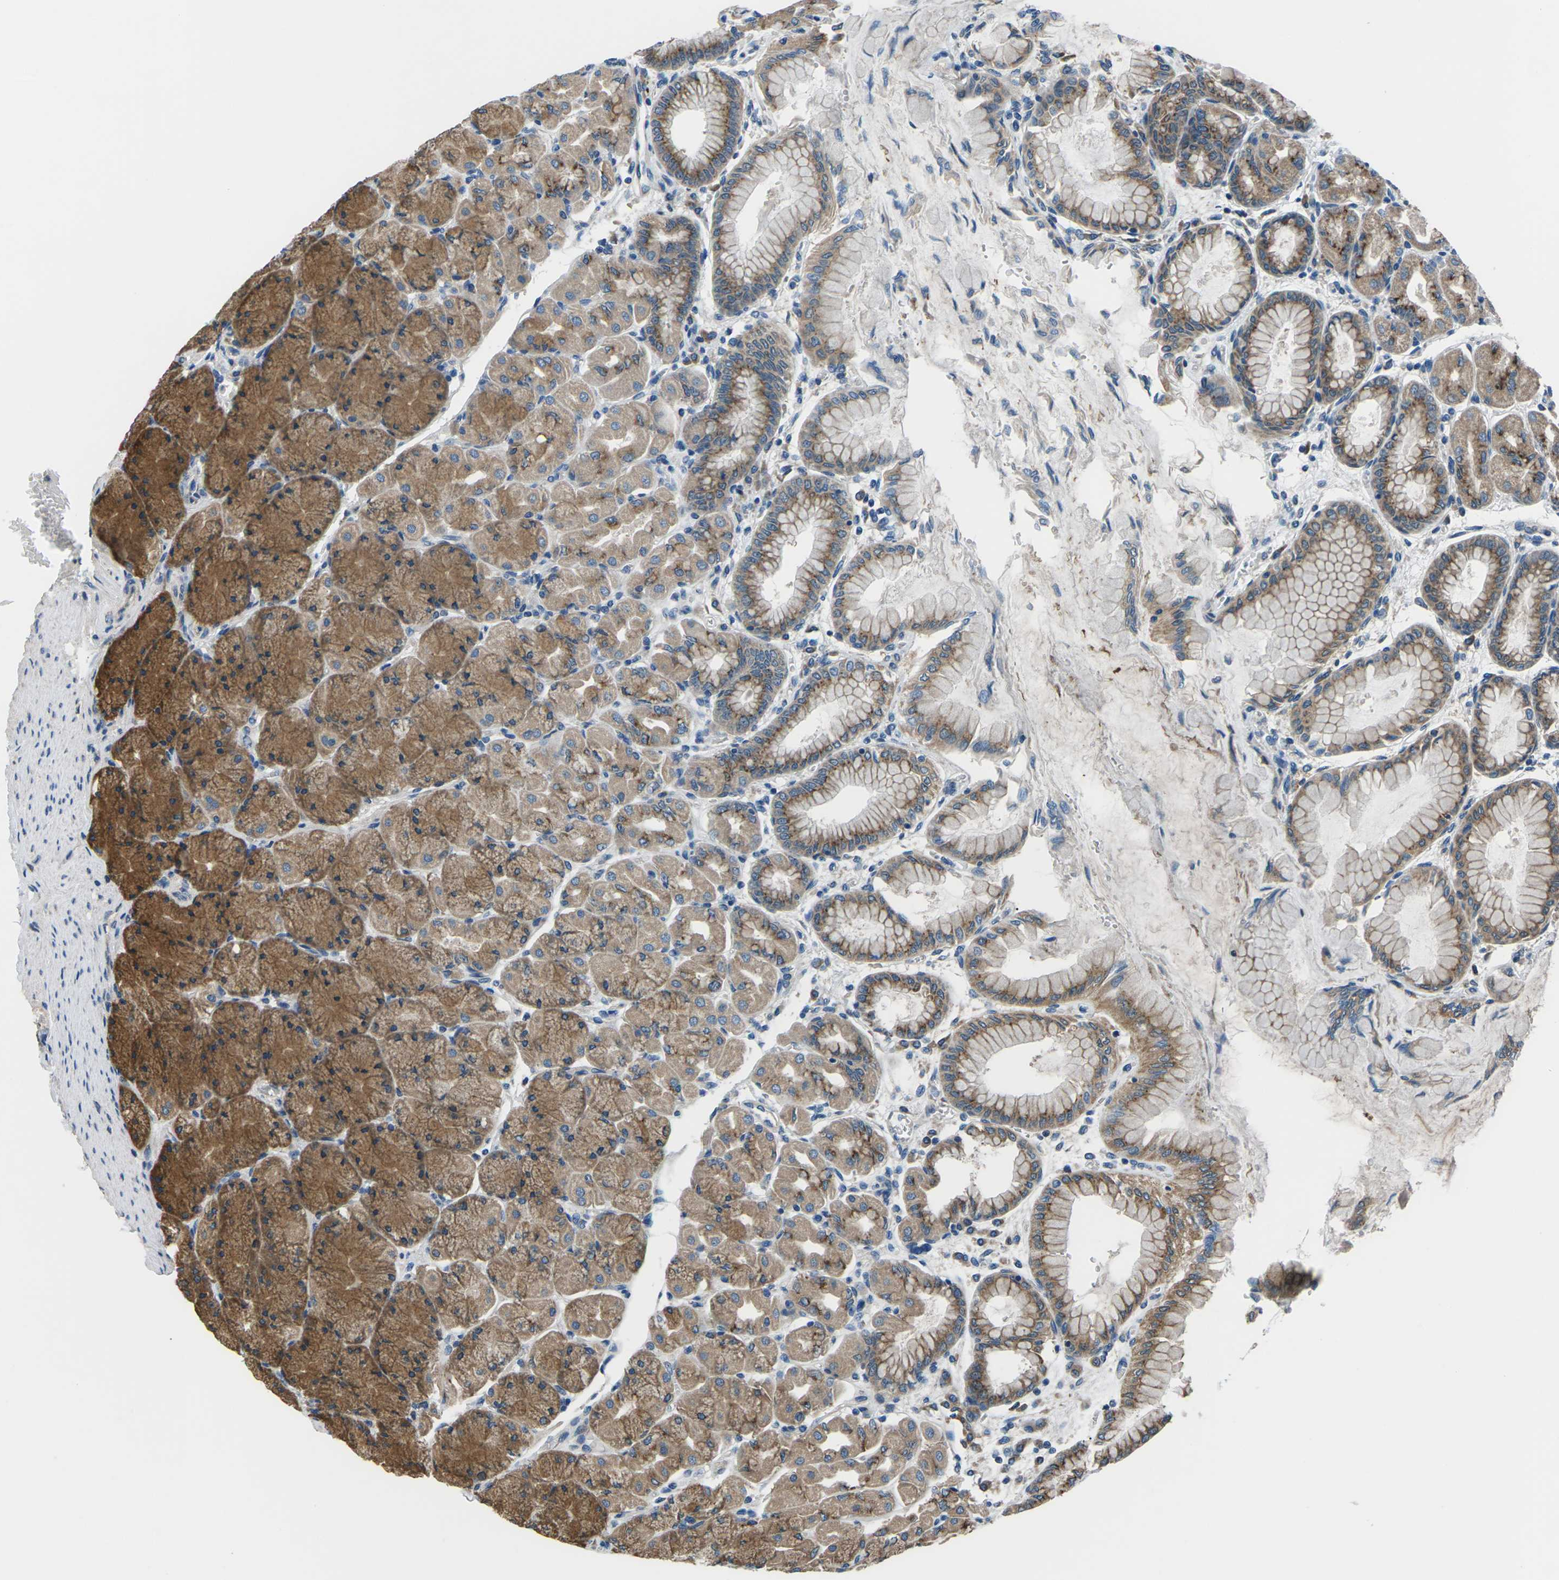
{"staining": {"intensity": "strong", "quantity": ">75%", "location": "cytoplasmic/membranous"}, "tissue": "stomach", "cell_type": "Glandular cells", "image_type": "normal", "snomed": [{"axis": "morphology", "description": "Normal tissue, NOS"}, {"axis": "topography", "description": "Stomach, upper"}], "caption": "This image demonstrates immunohistochemistry staining of benign human stomach, with high strong cytoplasmic/membranous staining in about >75% of glandular cells.", "gene": "GABRP", "patient": {"sex": "female", "age": 56}}